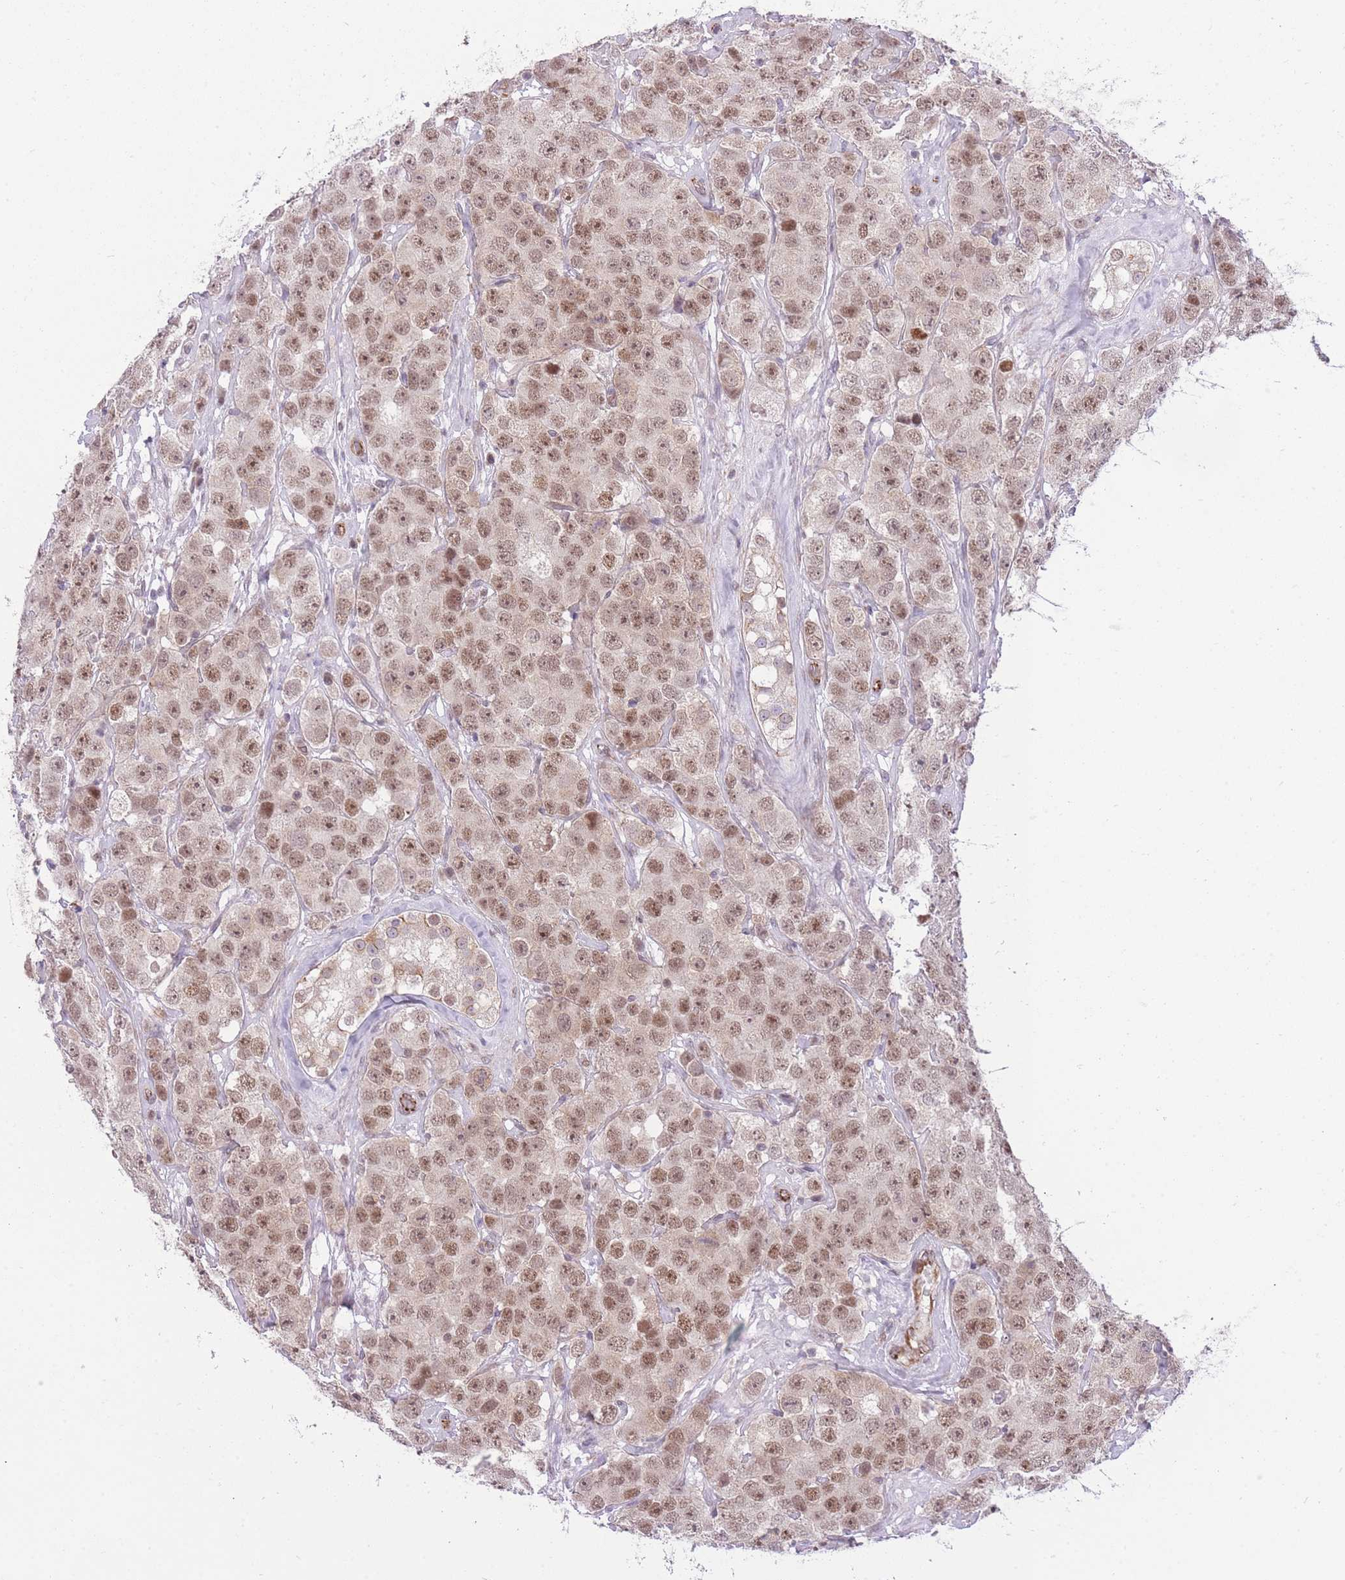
{"staining": {"intensity": "moderate", "quantity": ">75%", "location": "nuclear"}, "tissue": "testis cancer", "cell_type": "Tumor cells", "image_type": "cancer", "snomed": [{"axis": "morphology", "description": "Seminoma, NOS"}, {"axis": "topography", "description": "Testis"}], "caption": "Moderate nuclear staining for a protein is appreciated in approximately >75% of tumor cells of testis seminoma using immunohistochemistry.", "gene": "ELL", "patient": {"sex": "male", "age": 28}}